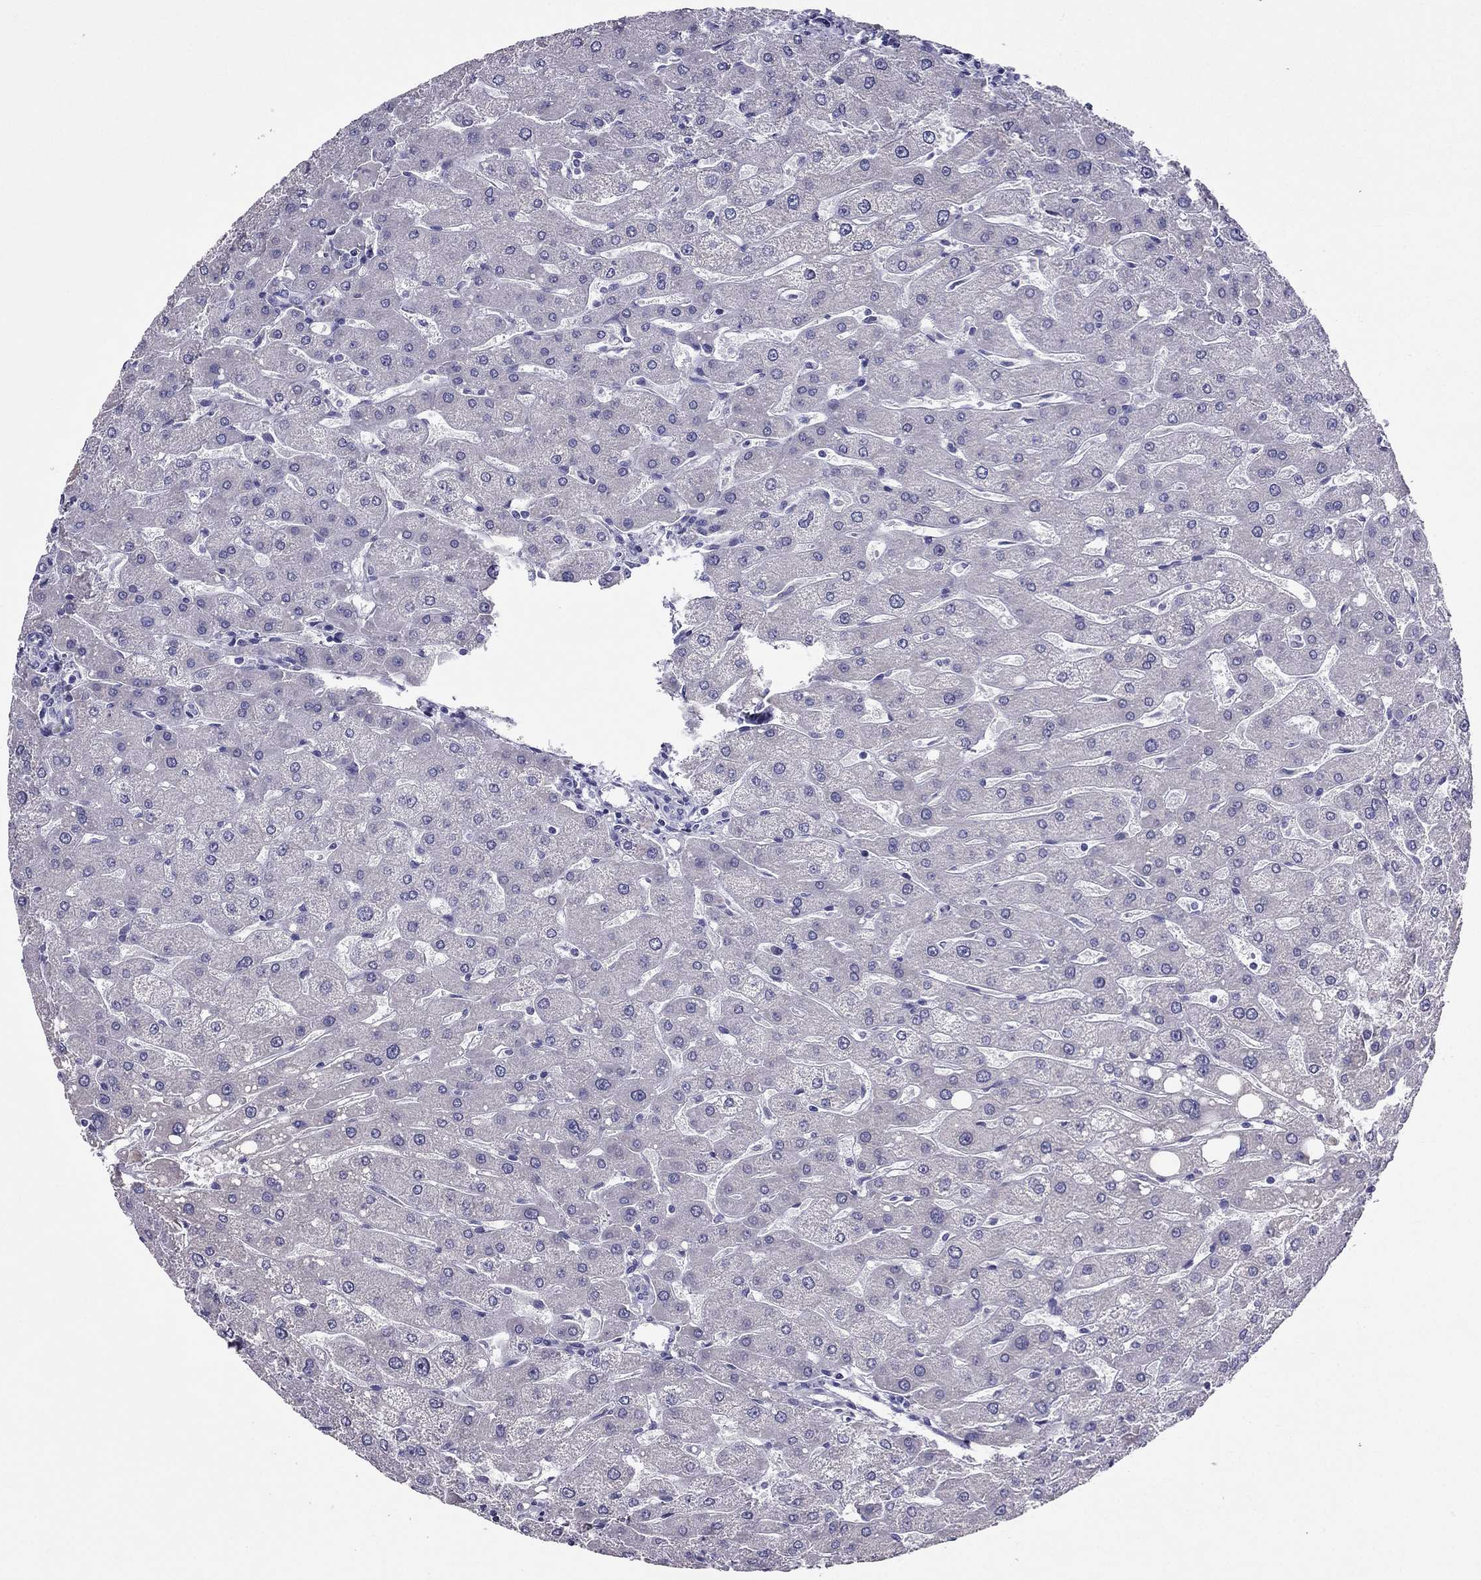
{"staining": {"intensity": "negative", "quantity": "none", "location": "none"}, "tissue": "liver", "cell_type": "Cholangiocytes", "image_type": "normal", "snomed": [{"axis": "morphology", "description": "Normal tissue, NOS"}, {"axis": "topography", "description": "Liver"}], "caption": "IHC micrograph of unremarkable liver stained for a protein (brown), which reveals no staining in cholangiocytes.", "gene": "ZNF541", "patient": {"sex": "male", "age": 67}}